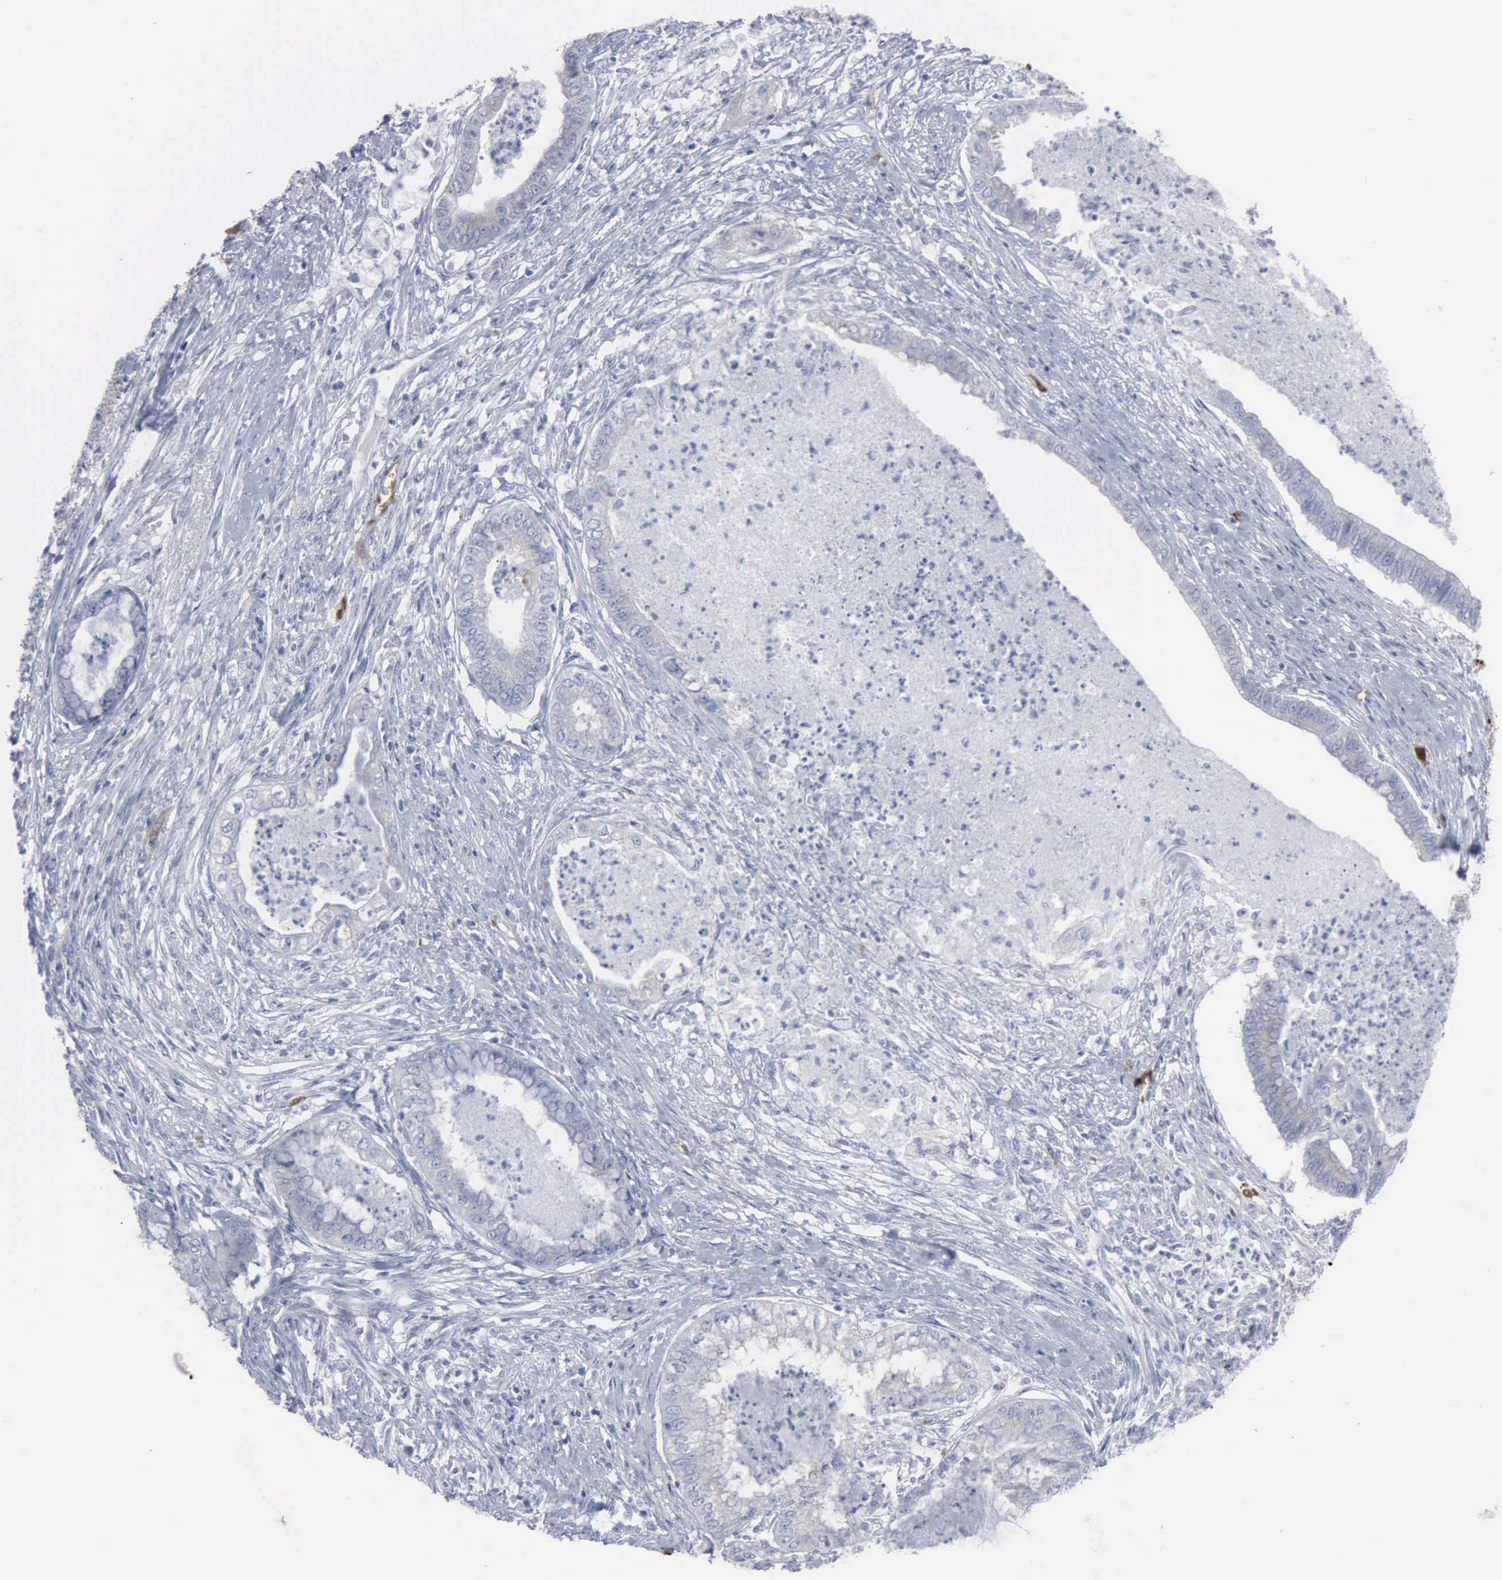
{"staining": {"intensity": "weak", "quantity": "<25%", "location": "cytoplasmic/membranous"}, "tissue": "endometrial cancer", "cell_type": "Tumor cells", "image_type": "cancer", "snomed": [{"axis": "morphology", "description": "Necrosis, NOS"}, {"axis": "morphology", "description": "Adenocarcinoma, NOS"}, {"axis": "topography", "description": "Endometrium"}], "caption": "Protein analysis of endometrial cancer demonstrates no significant expression in tumor cells.", "gene": "TGFB1", "patient": {"sex": "female", "age": 79}}